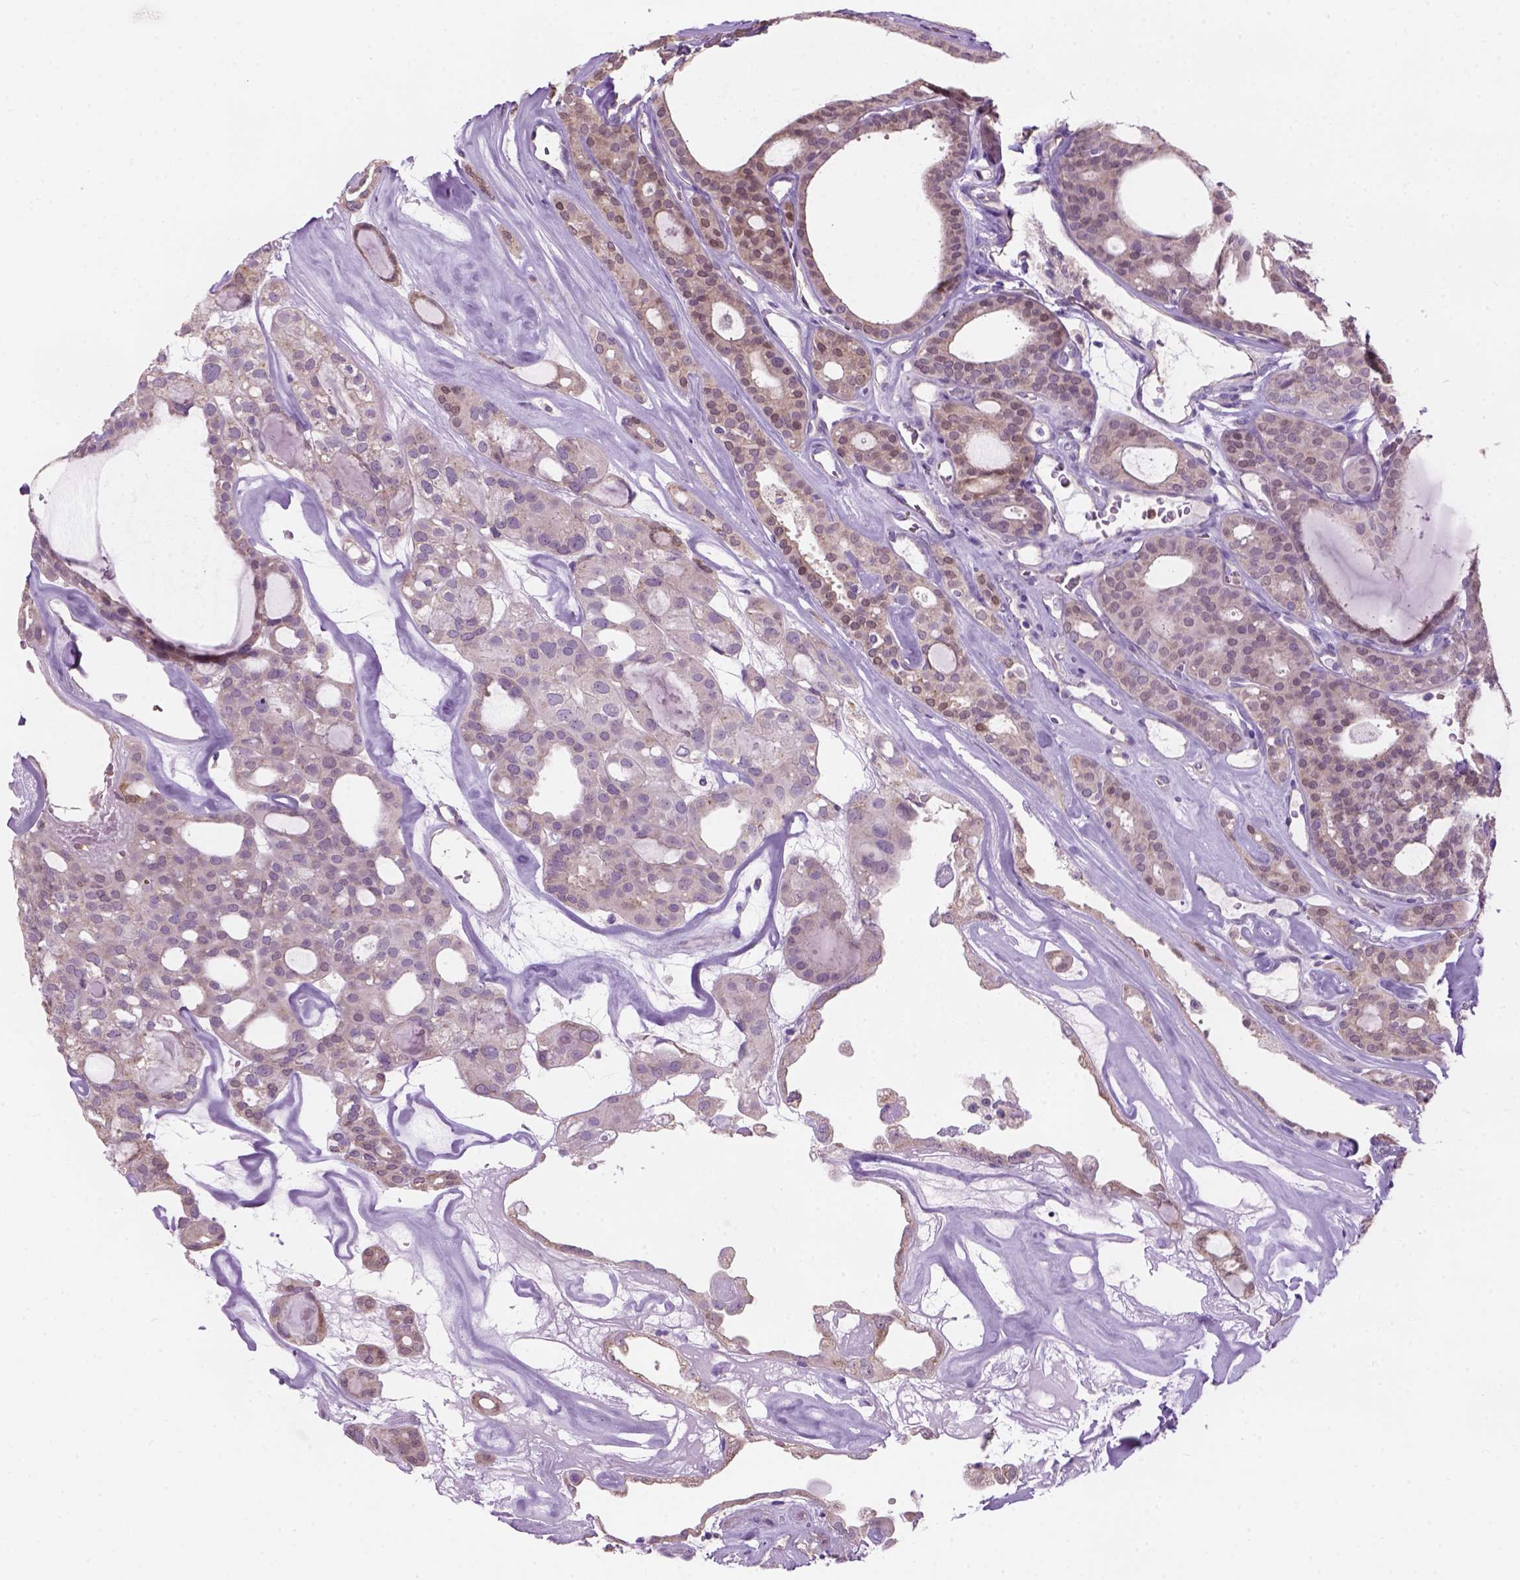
{"staining": {"intensity": "negative", "quantity": "none", "location": "none"}, "tissue": "thyroid cancer", "cell_type": "Tumor cells", "image_type": "cancer", "snomed": [{"axis": "morphology", "description": "Follicular adenoma carcinoma, NOS"}, {"axis": "topography", "description": "Thyroid gland"}], "caption": "Immunohistochemistry photomicrograph of thyroid cancer (follicular adenoma carcinoma) stained for a protein (brown), which reveals no staining in tumor cells.", "gene": "CD84", "patient": {"sex": "male", "age": 75}}